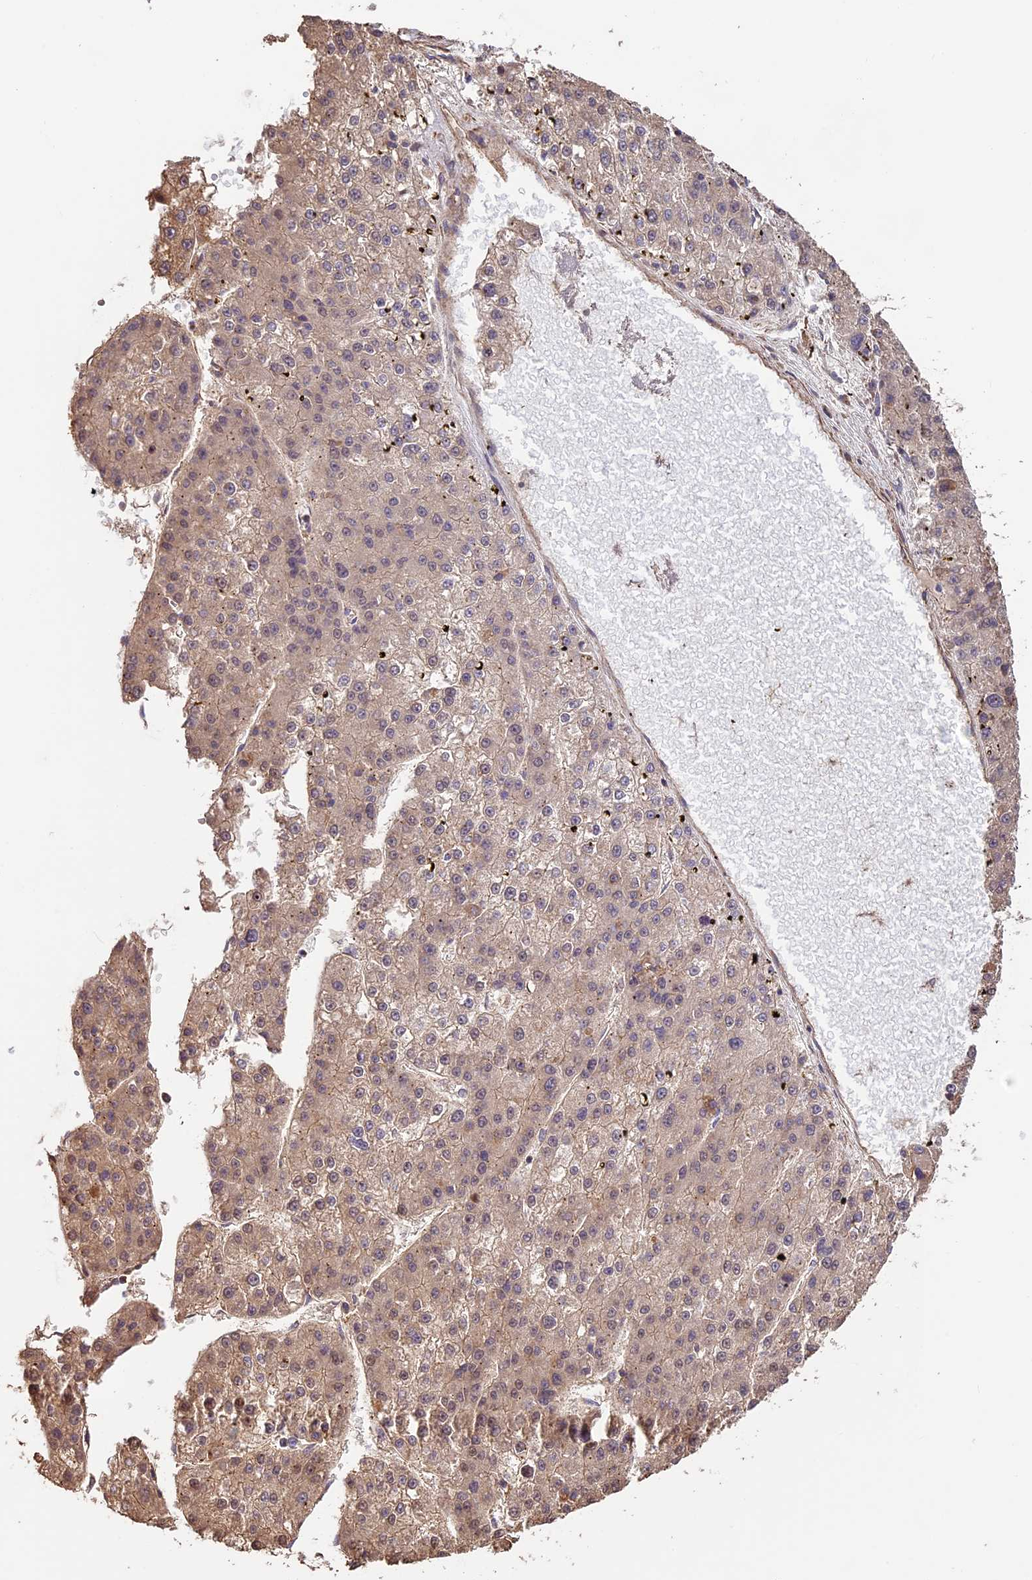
{"staining": {"intensity": "moderate", "quantity": "25%-75%", "location": "cytoplasmic/membranous,nuclear"}, "tissue": "liver cancer", "cell_type": "Tumor cells", "image_type": "cancer", "snomed": [{"axis": "morphology", "description": "Carcinoma, Hepatocellular, NOS"}, {"axis": "topography", "description": "Liver"}], "caption": "Immunohistochemical staining of human hepatocellular carcinoma (liver) exhibits medium levels of moderate cytoplasmic/membranous and nuclear positivity in about 25%-75% of tumor cells.", "gene": "BCAS4", "patient": {"sex": "female", "age": 73}}